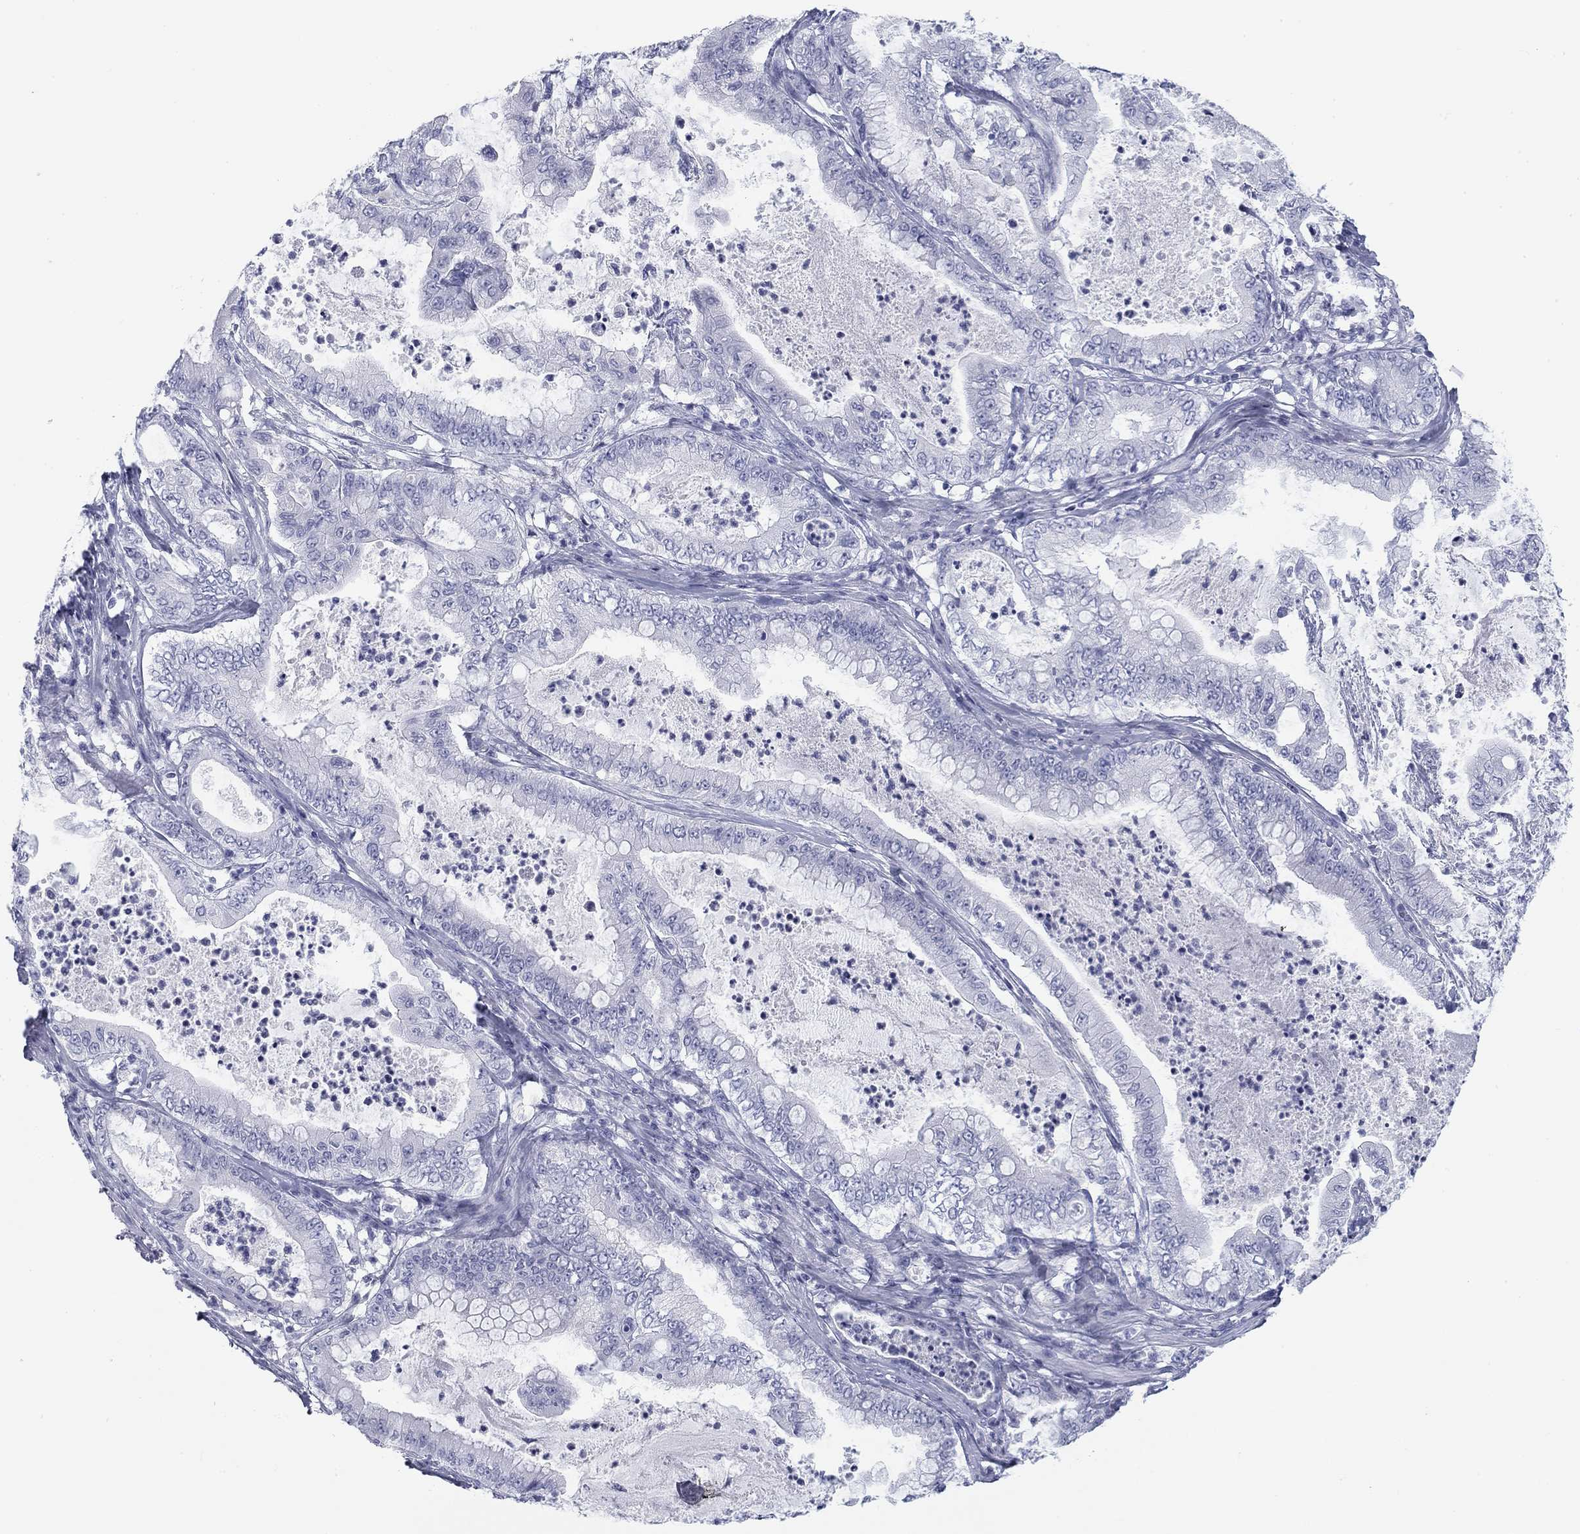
{"staining": {"intensity": "negative", "quantity": "none", "location": "none"}, "tissue": "pancreatic cancer", "cell_type": "Tumor cells", "image_type": "cancer", "snomed": [{"axis": "morphology", "description": "Adenocarcinoma, NOS"}, {"axis": "topography", "description": "Pancreas"}], "caption": "Immunohistochemical staining of human pancreatic adenocarcinoma demonstrates no significant expression in tumor cells.", "gene": "CALB1", "patient": {"sex": "male", "age": 71}}